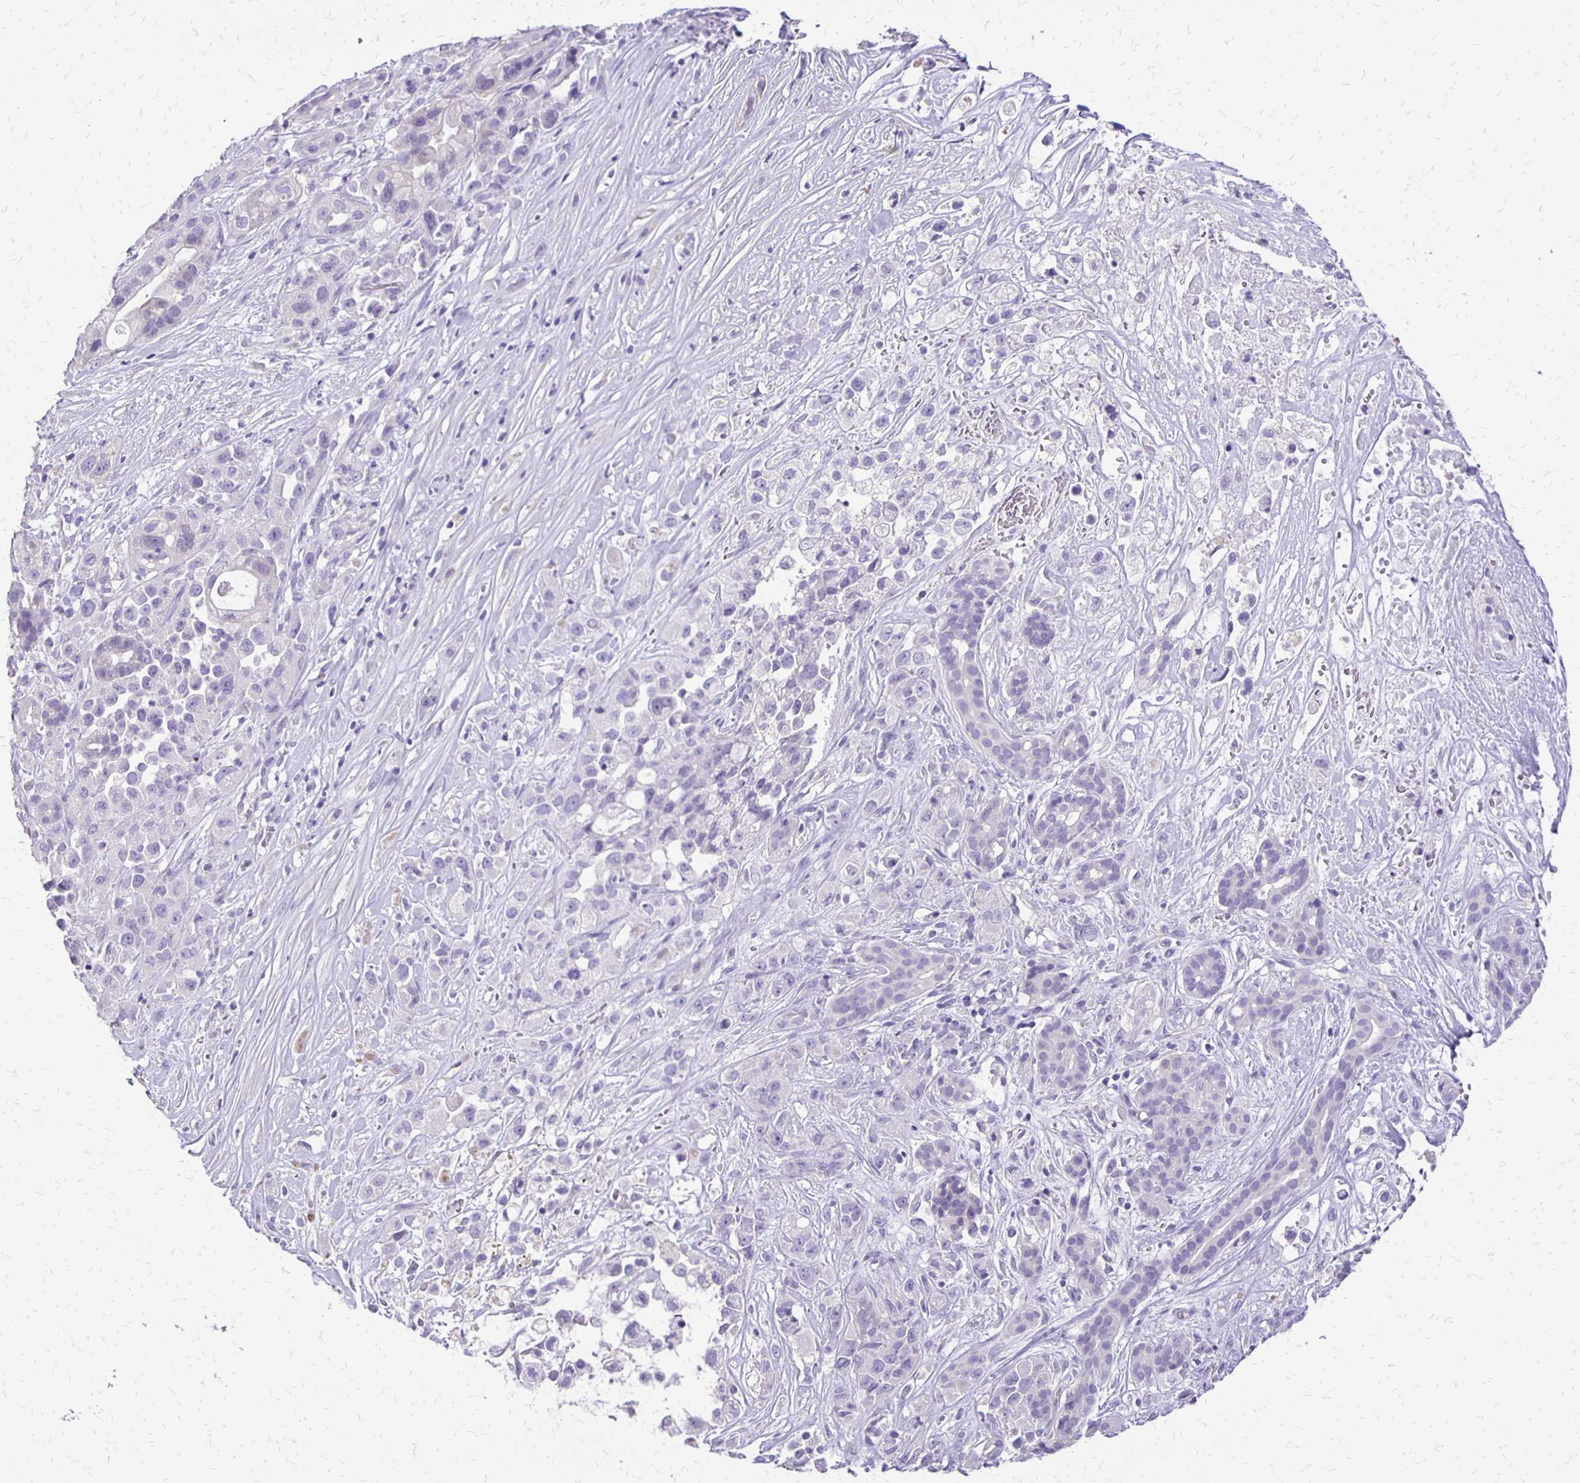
{"staining": {"intensity": "negative", "quantity": "none", "location": "none"}, "tissue": "pancreatic cancer", "cell_type": "Tumor cells", "image_type": "cancer", "snomed": [{"axis": "morphology", "description": "Adenocarcinoma, NOS"}, {"axis": "topography", "description": "Pancreas"}], "caption": "DAB immunohistochemical staining of human pancreatic adenocarcinoma exhibits no significant positivity in tumor cells.", "gene": "ANKRD45", "patient": {"sex": "male", "age": 44}}